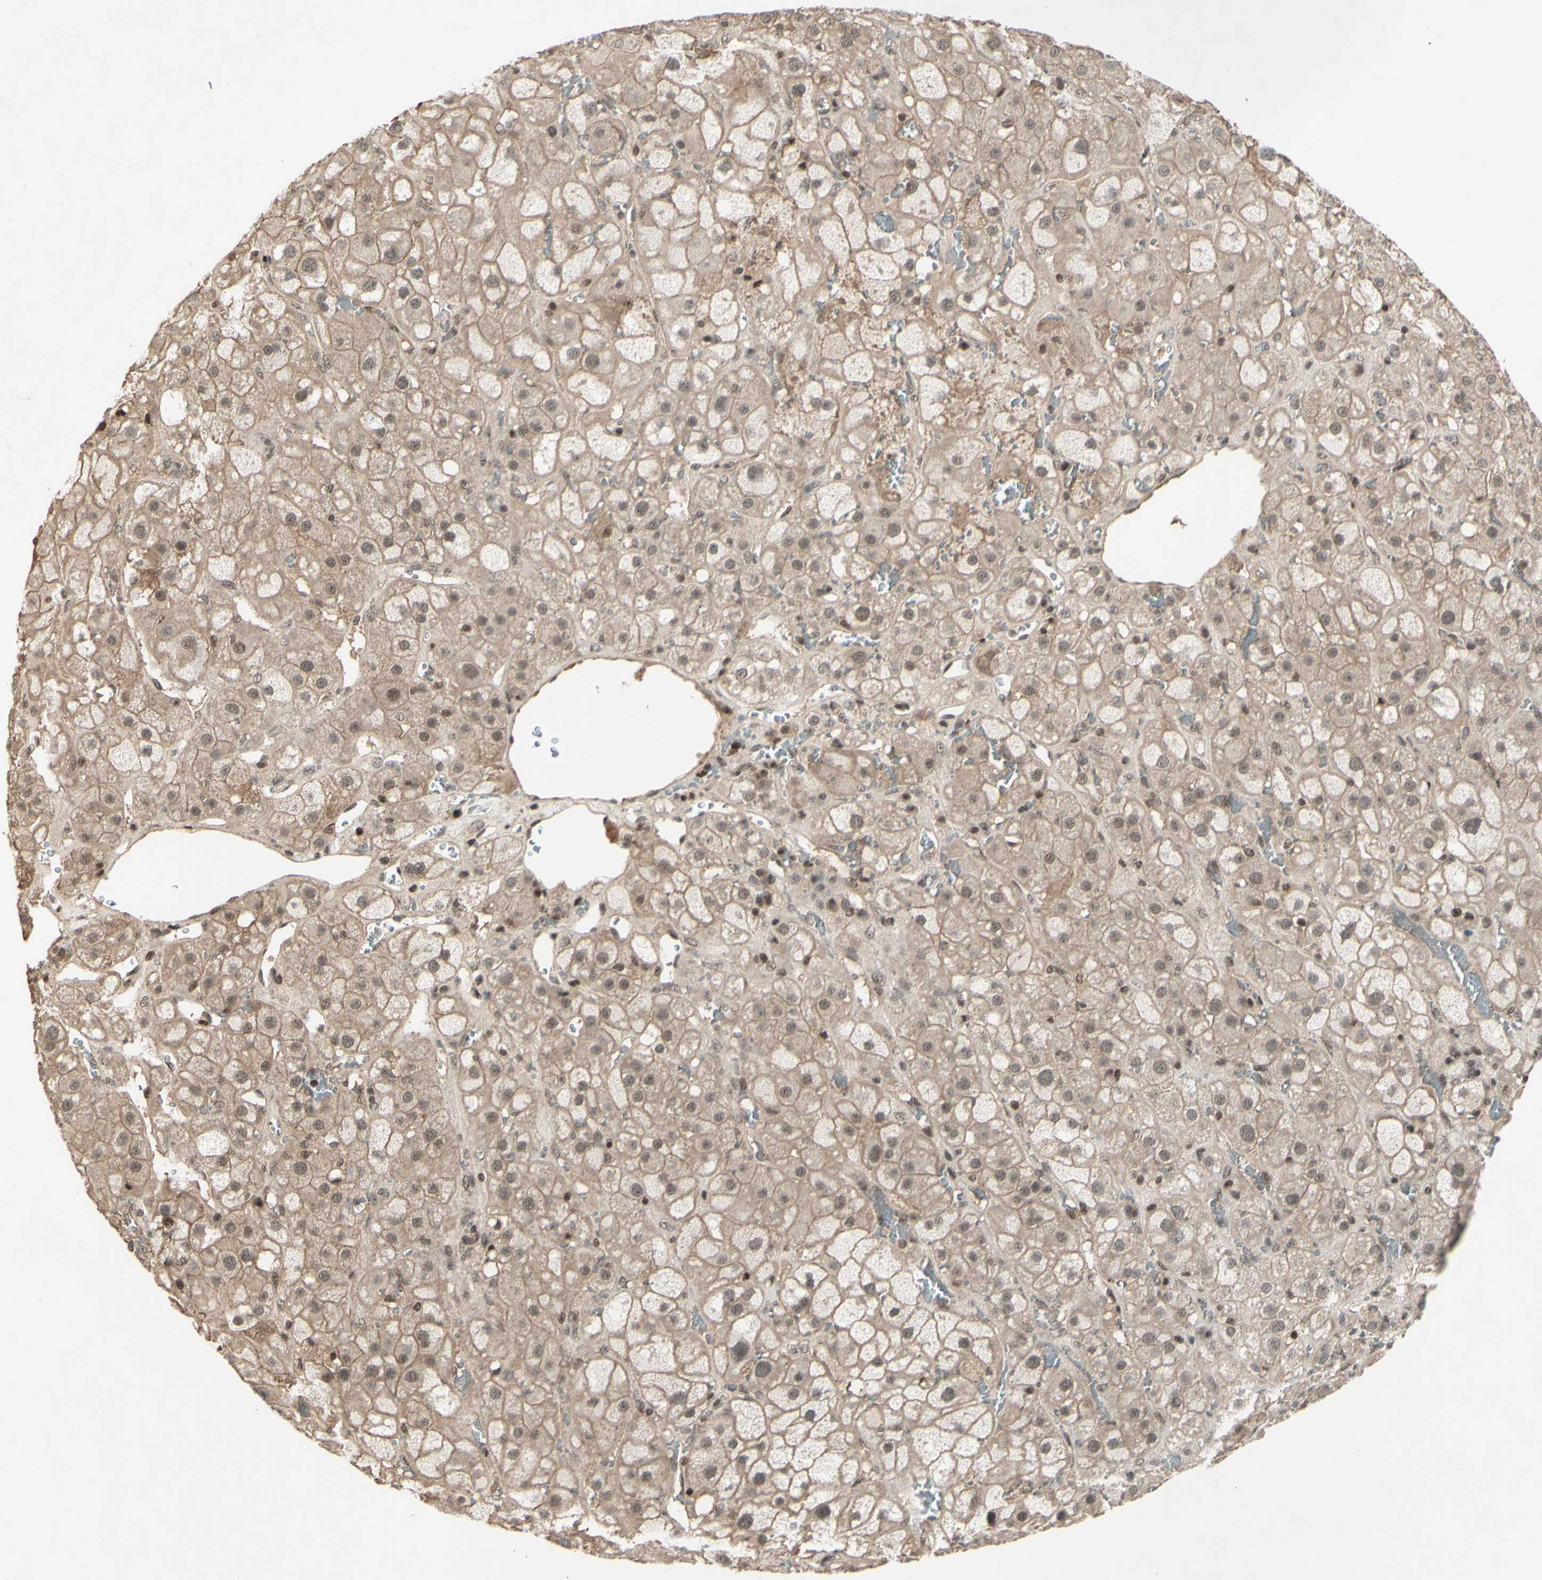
{"staining": {"intensity": "moderate", "quantity": "25%-75%", "location": "cytoplasmic/membranous,nuclear"}, "tissue": "adrenal gland", "cell_type": "Glandular cells", "image_type": "normal", "snomed": [{"axis": "morphology", "description": "Normal tissue, NOS"}, {"axis": "topography", "description": "Adrenal gland"}], "caption": "Human adrenal gland stained with a brown dye demonstrates moderate cytoplasmic/membranous,nuclear positive staining in about 25%-75% of glandular cells.", "gene": "SNW1", "patient": {"sex": "female", "age": 47}}